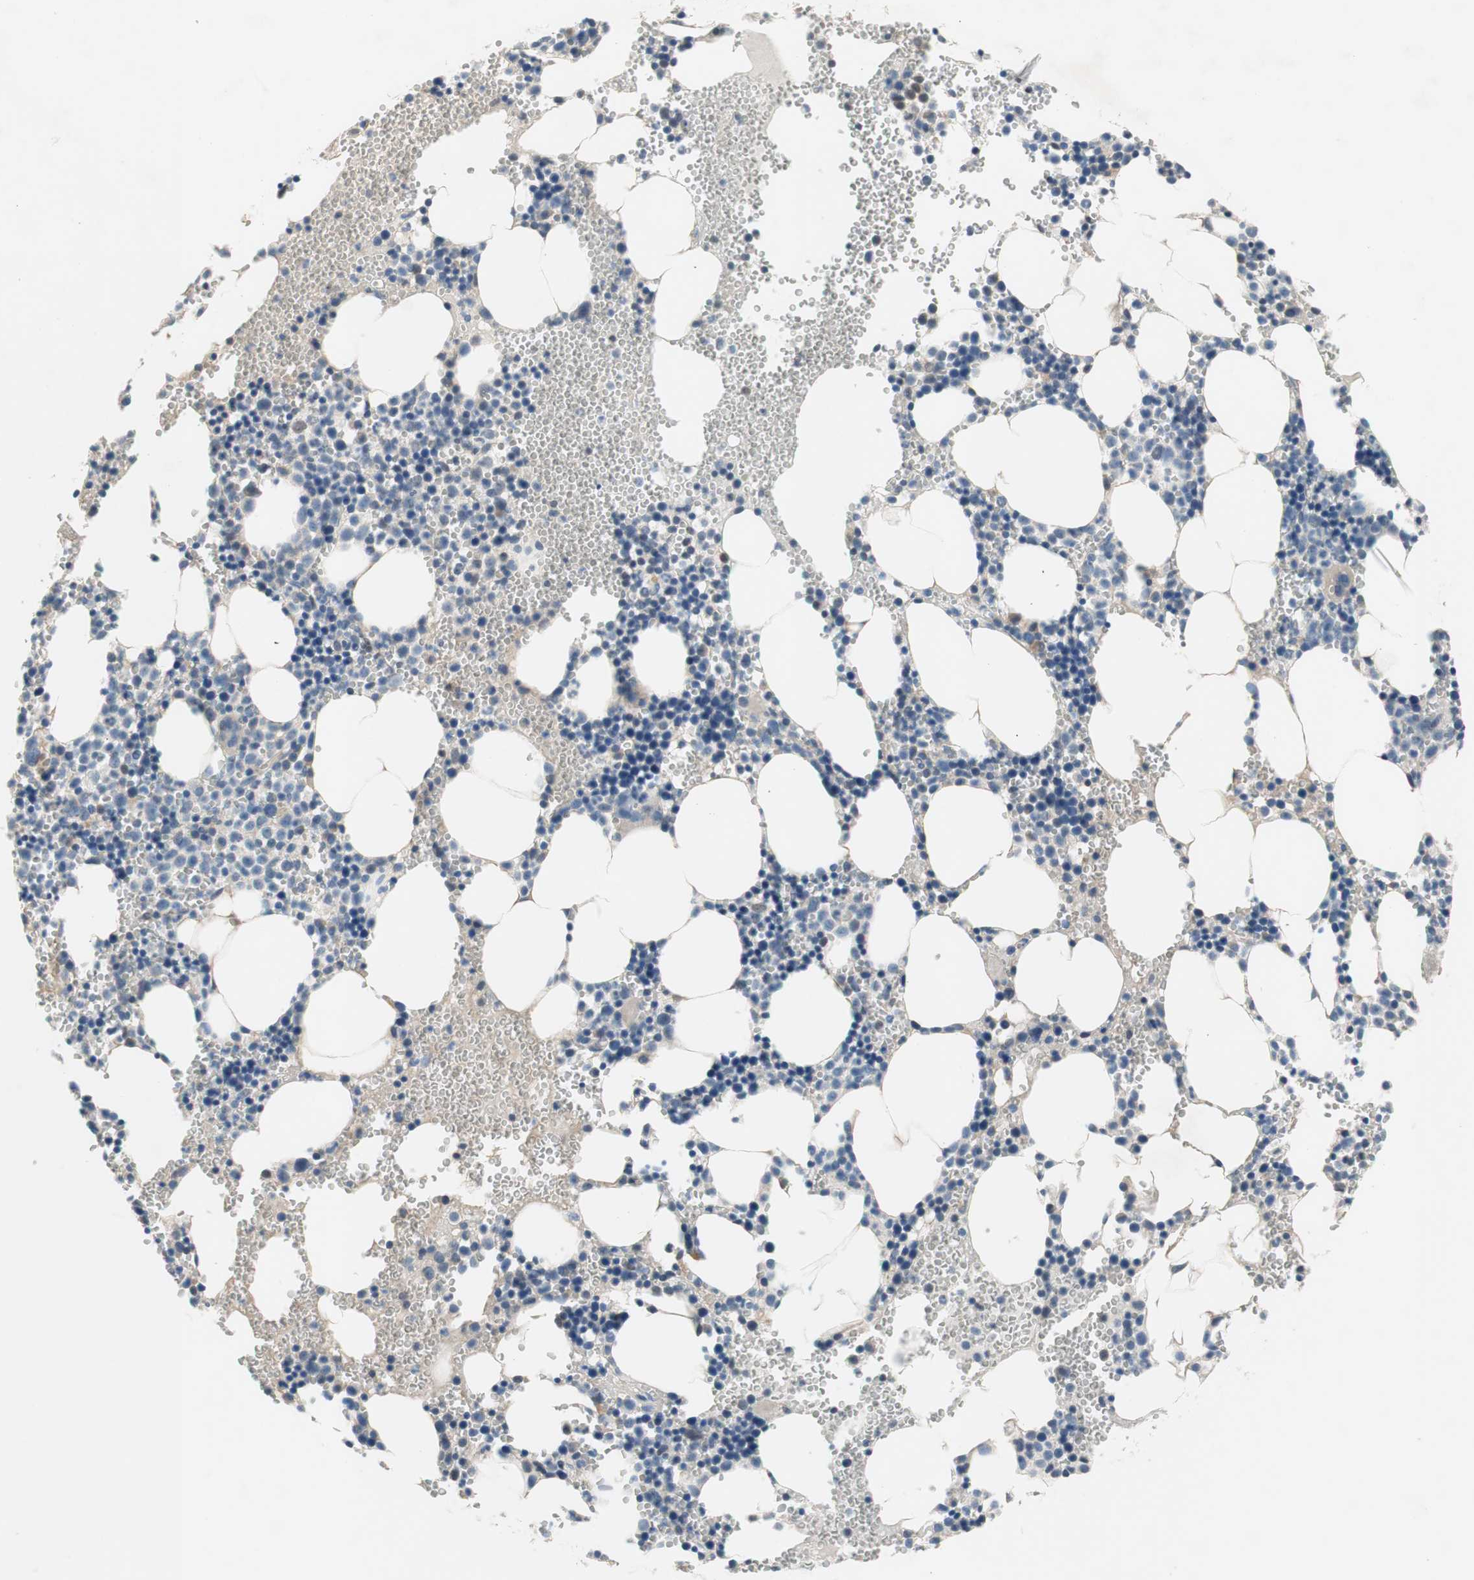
{"staining": {"intensity": "negative", "quantity": "none", "location": "none"}, "tissue": "bone marrow", "cell_type": "Hematopoietic cells", "image_type": "normal", "snomed": [{"axis": "morphology", "description": "Normal tissue, NOS"}, {"axis": "morphology", "description": "Inflammation, NOS"}, {"axis": "topography", "description": "Bone marrow"}], "caption": "Immunohistochemistry histopathology image of normal bone marrow: bone marrow stained with DAB (3,3'-diaminobenzidine) displays no significant protein positivity in hematopoietic cells.", "gene": "TACR3", "patient": {"sex": "male", "age": 42}}